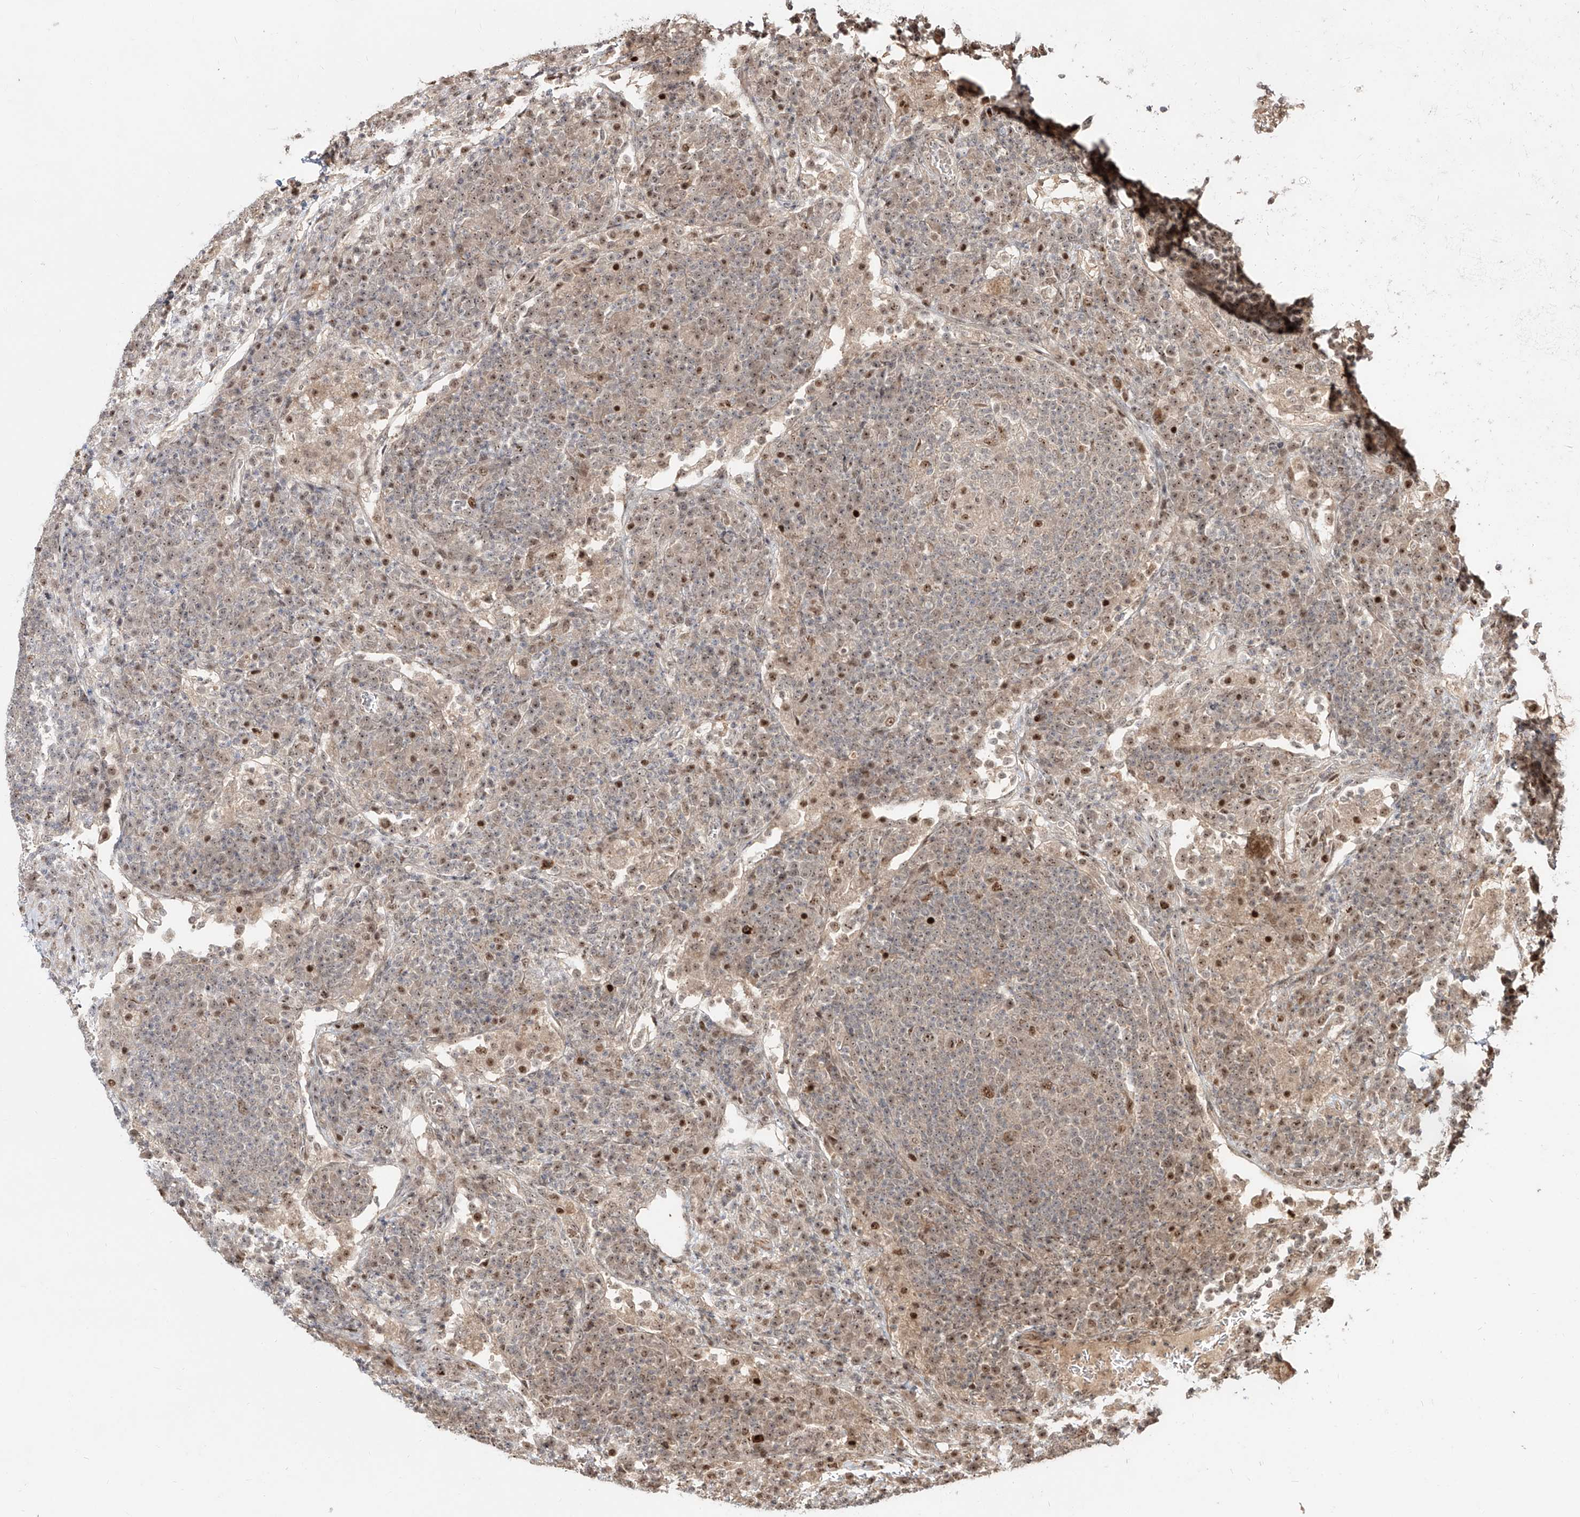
{"staining": {"intensity": "moderate", "quantity": "<25%", "location": "nuclear"}, "tissue": "lymph node", "cell_type": "Germinal center cells", "image_type": "normal", "snomed": [{"axis": "morphology", "description": "Normal tissue, NOS"}, {"axis": "topography", "description": "Lymph node"}], "caption": "Immunohistochemistry (IHC) image of benign lymph node: lymph node stained using IHC demonstrates low levels of moderate protein expression localized specifically in the nuclear of germinal center cells, appearing as a nuclear brown color.", "gene": "ZNF710", "patient": {"sex": "female", "age": 53}}